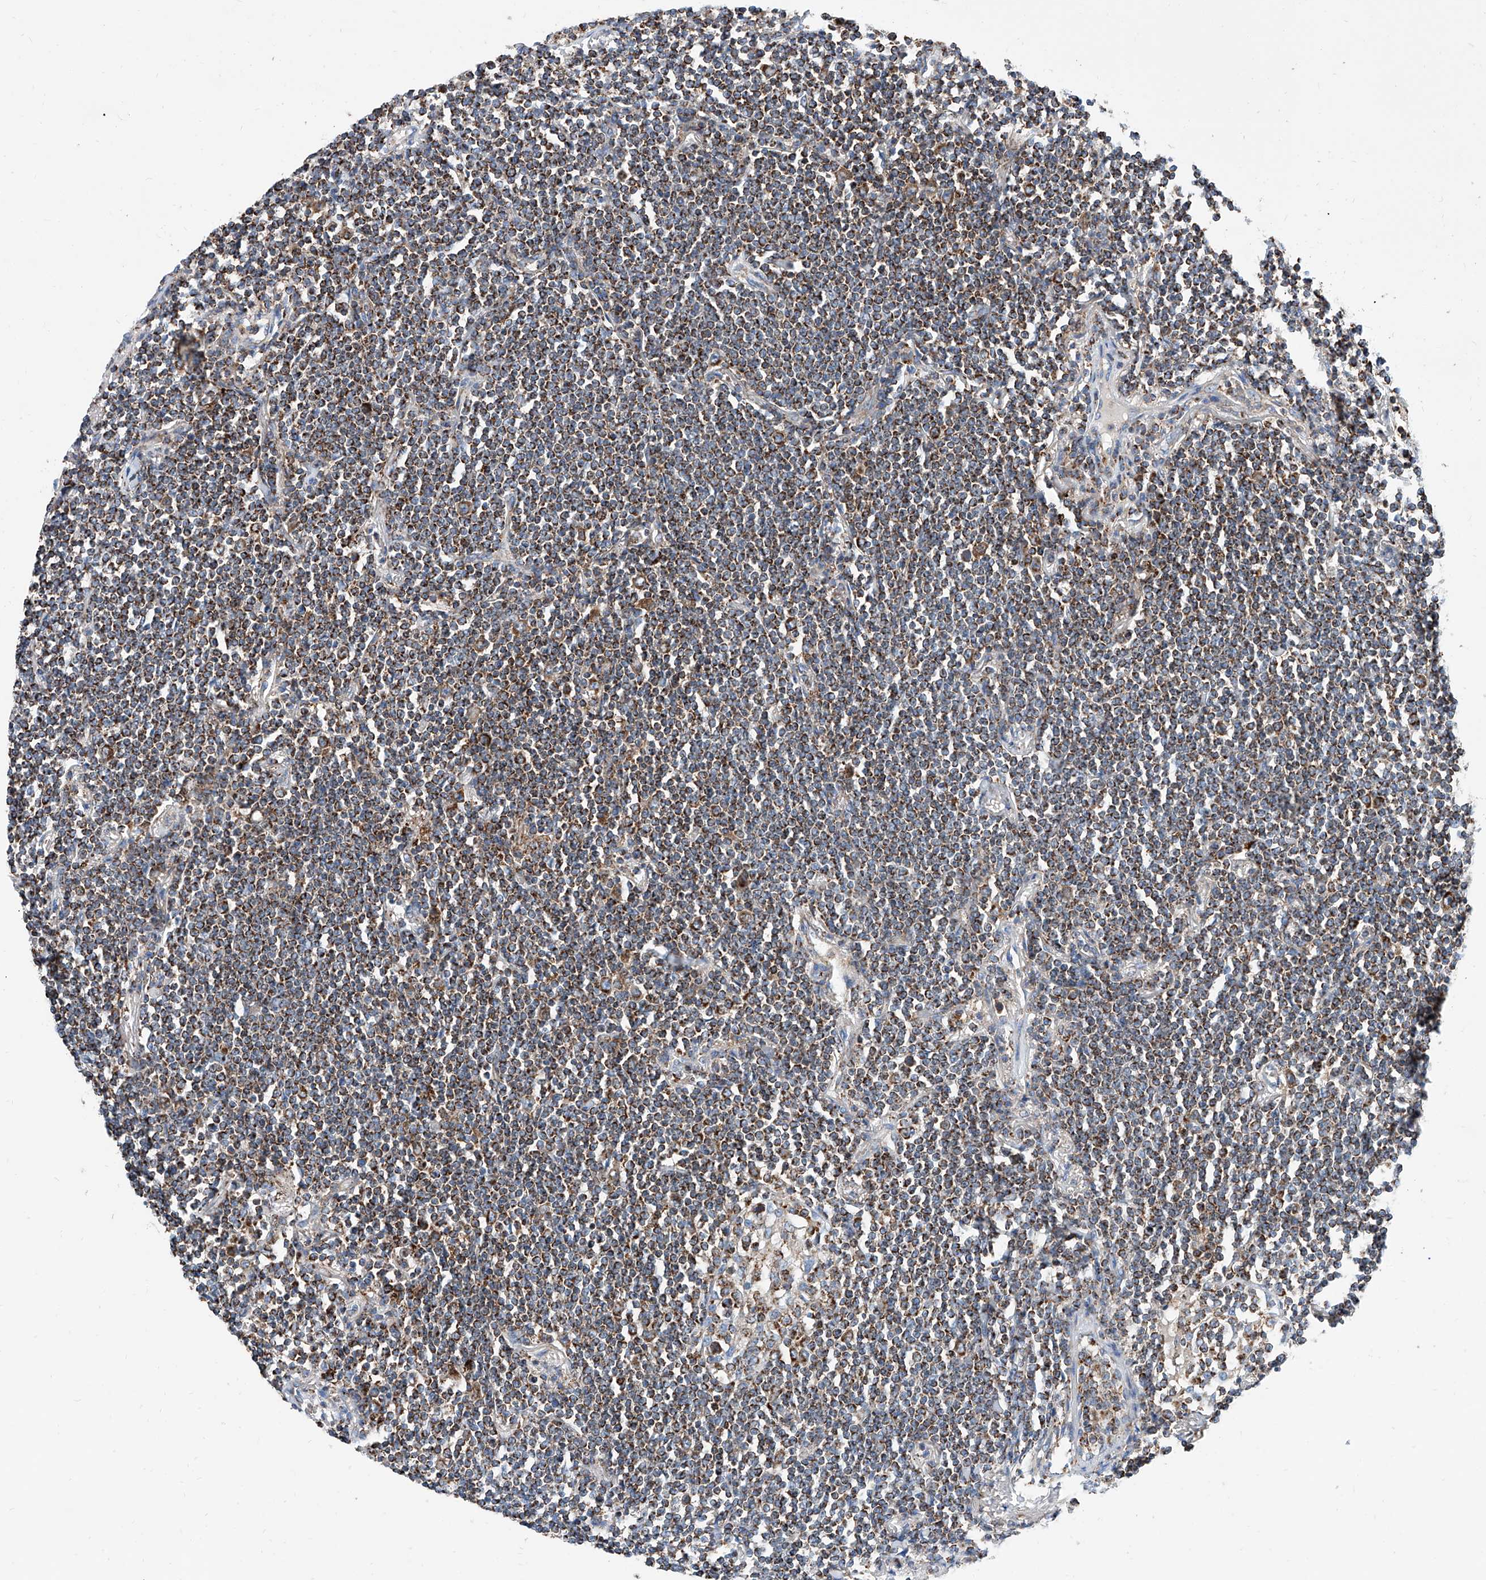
{"staining": {"intensity": "strong", "quantity": ">75%", "location": "cytoplasmic/membranous"}, "tissue": "lymphoma", "cell_type": "Tumor cells", "image_type": "cancer", "snomed": [{"axis": "morphology", "description": "Malignant lymphoma, non-Hodgkin's type, Low grade"}, {"axis": "topography", "description": "Lung"}], "caption": "Malignant lymphoma, non-Hodgkin's type (low-grade) tissue shows strong cytoplasmic/membranous staining in approximately >75% of tumor cells, visualized by immunohistochemistry.", "gene": "CPNE5", "patient": {"sex": "female", "age": 71}}